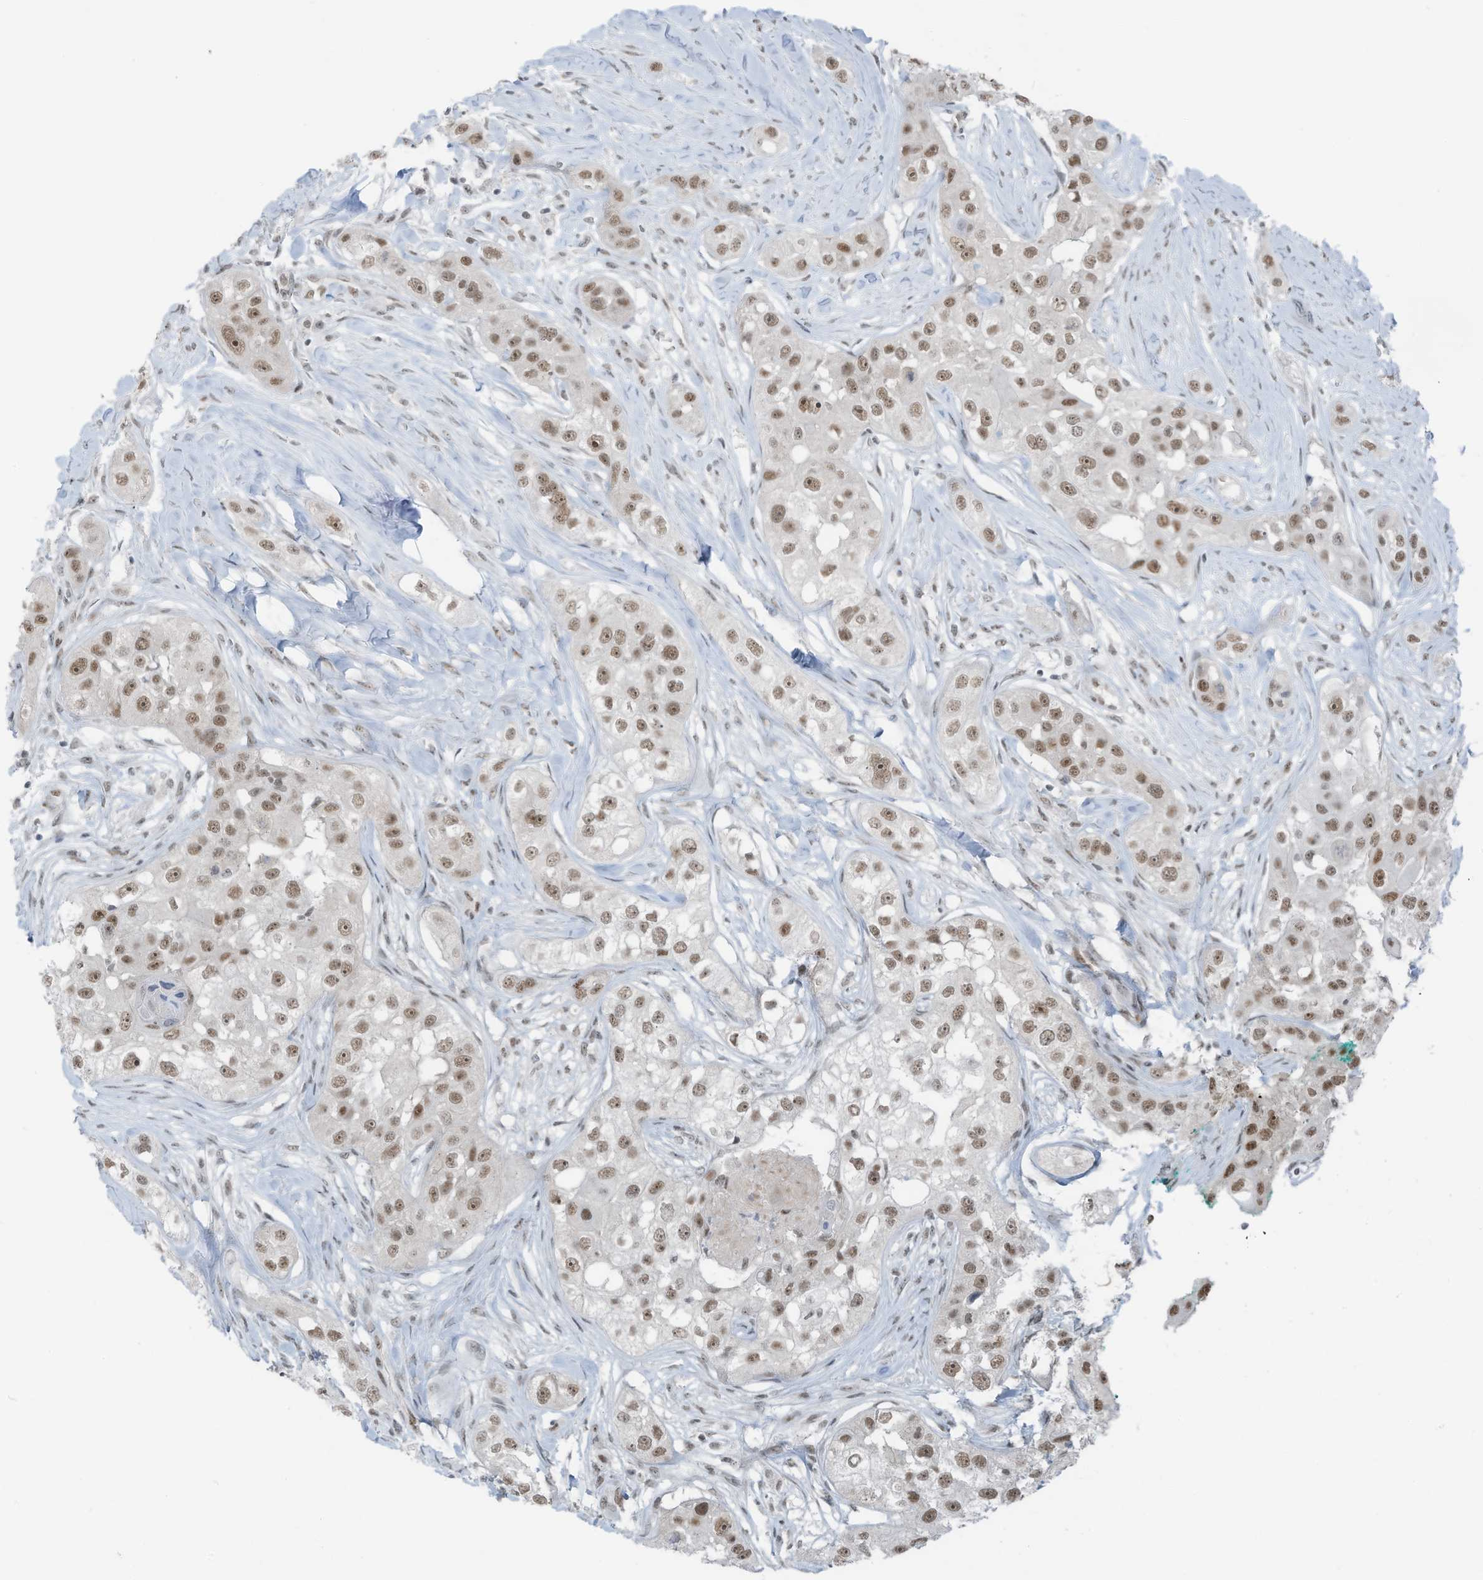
{"staining": {"intensity": "moderate", "quantity": ">75%", "location": "nuclear"}, "tissue": "head and neck cancer", "cell_type": "Tumor cells", "image_type": "cancer", "snomed": [{"axis": "morphology", "description": "Normal tissue, NOS"}, {"axis": "morphology", "description": "Squamous cell carcinoma, NOS"}, {"axis": "topography", "description": "Skeletal muscle"}, {"axis": "topography", "description": "Head-Neck"}], "caption": "Squamous cell carcinoma (head and neck) stained for a protein displays moderate nuclear positivity in tumor cells. (DAB IHC with brightfield microscopy, high magnification).", "gene": "WRNIP1", "patient": {"sex": "male", "age": 51}}